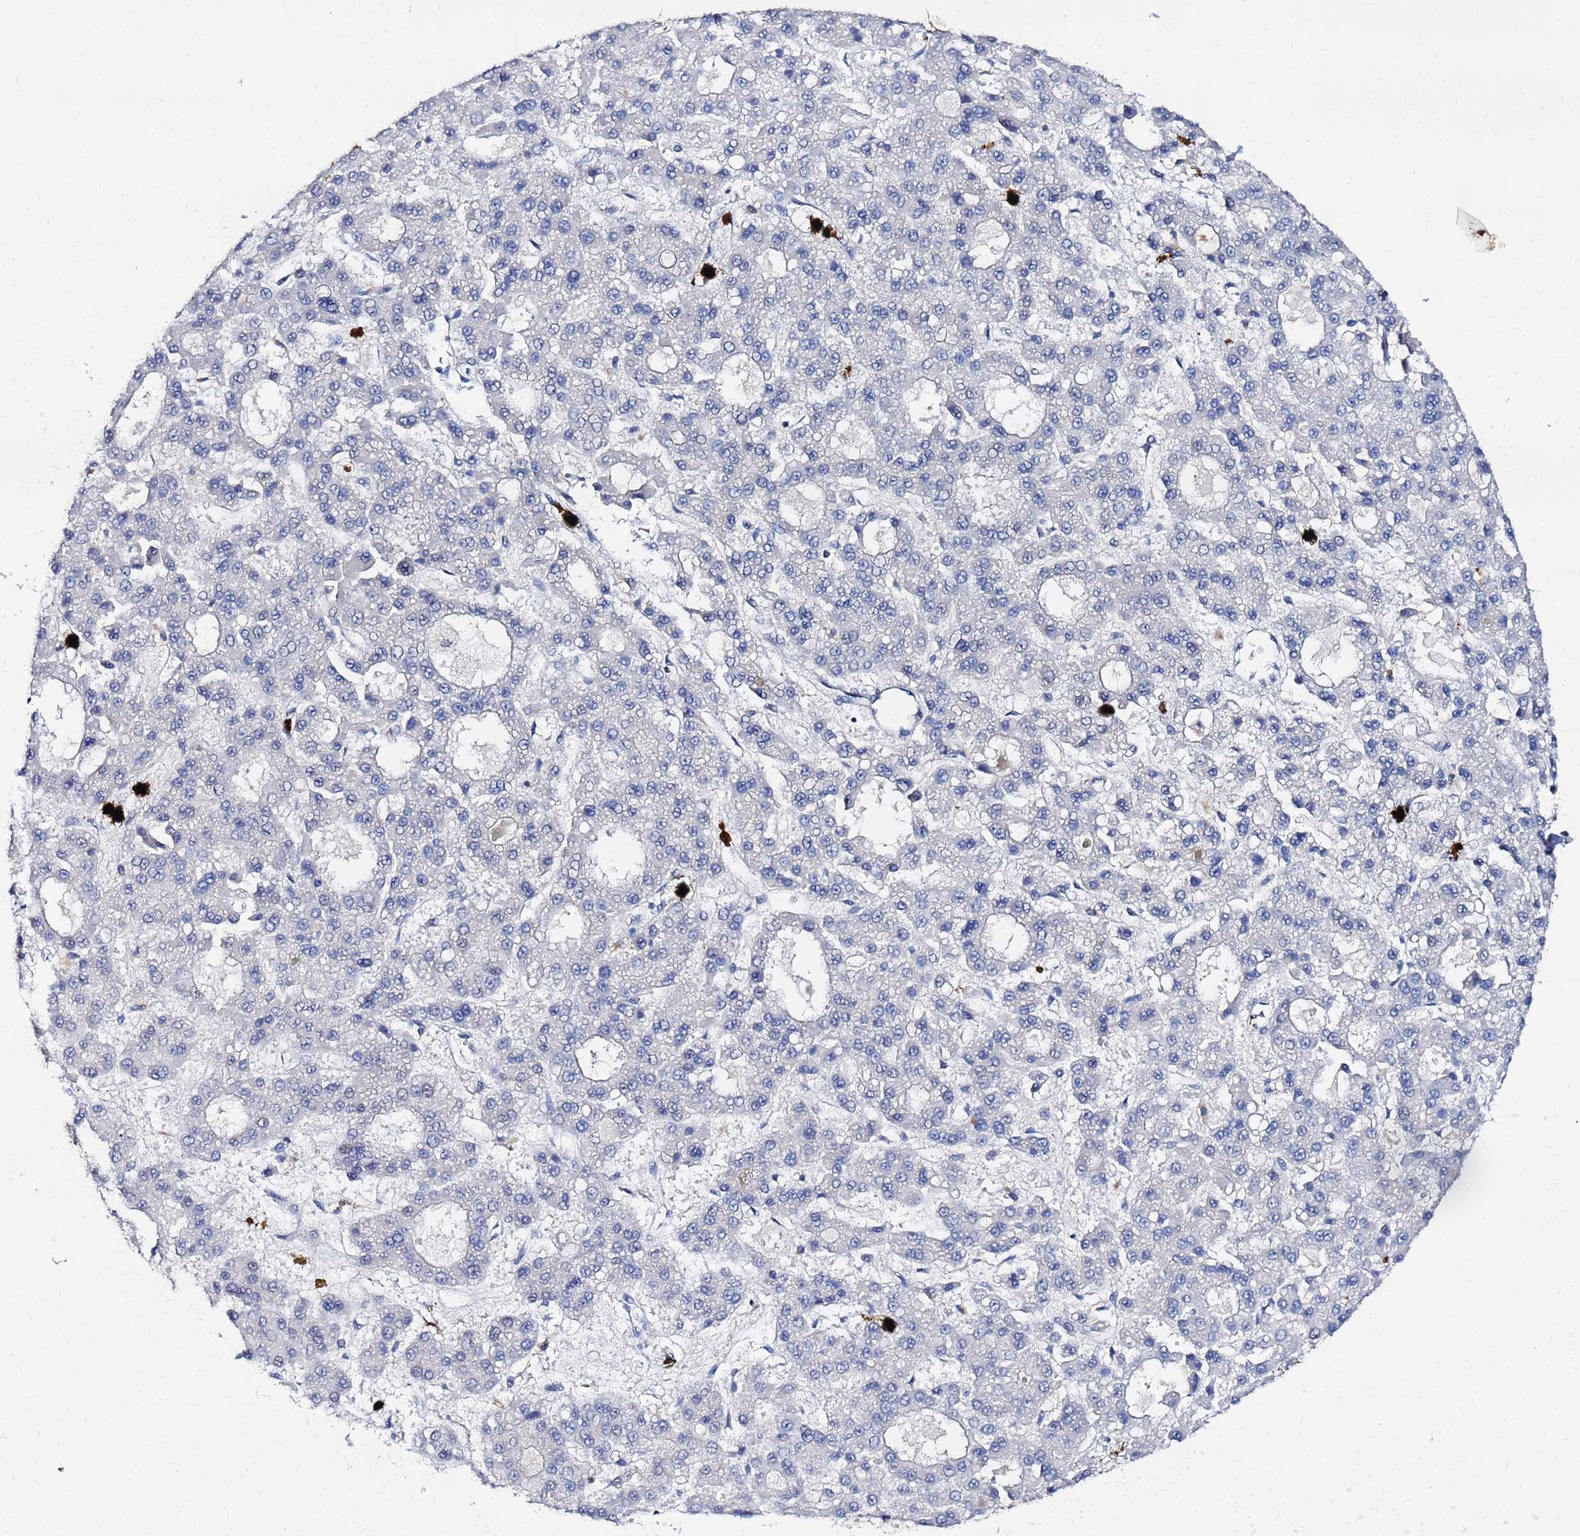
{"staining": {"intensity": "negative", "quantity": "none", "location": "none"}, "tissue": "liver cancer", "cell_type": "Tumor cells", "image_type": "cancer", "snomed": [{"axis": "morphology", "description": "Carcinoma, Hepatocellular, NOS"}, {"axis": "topography", "description": "Liver"}], "caption": "An immunohistochemistry micrograph of liver cancer is shown. There is no staining in tumor cells of liver cancer. (Stains: DAB (3,3'-diaminobenzidine) immunohistochemistry (IHC) with hematoxylin counter stain, Microscopy: brightfield microscopy at high magnification).", "gene": "MTCL1", "patient": {"sex": "male", "age": 70}}